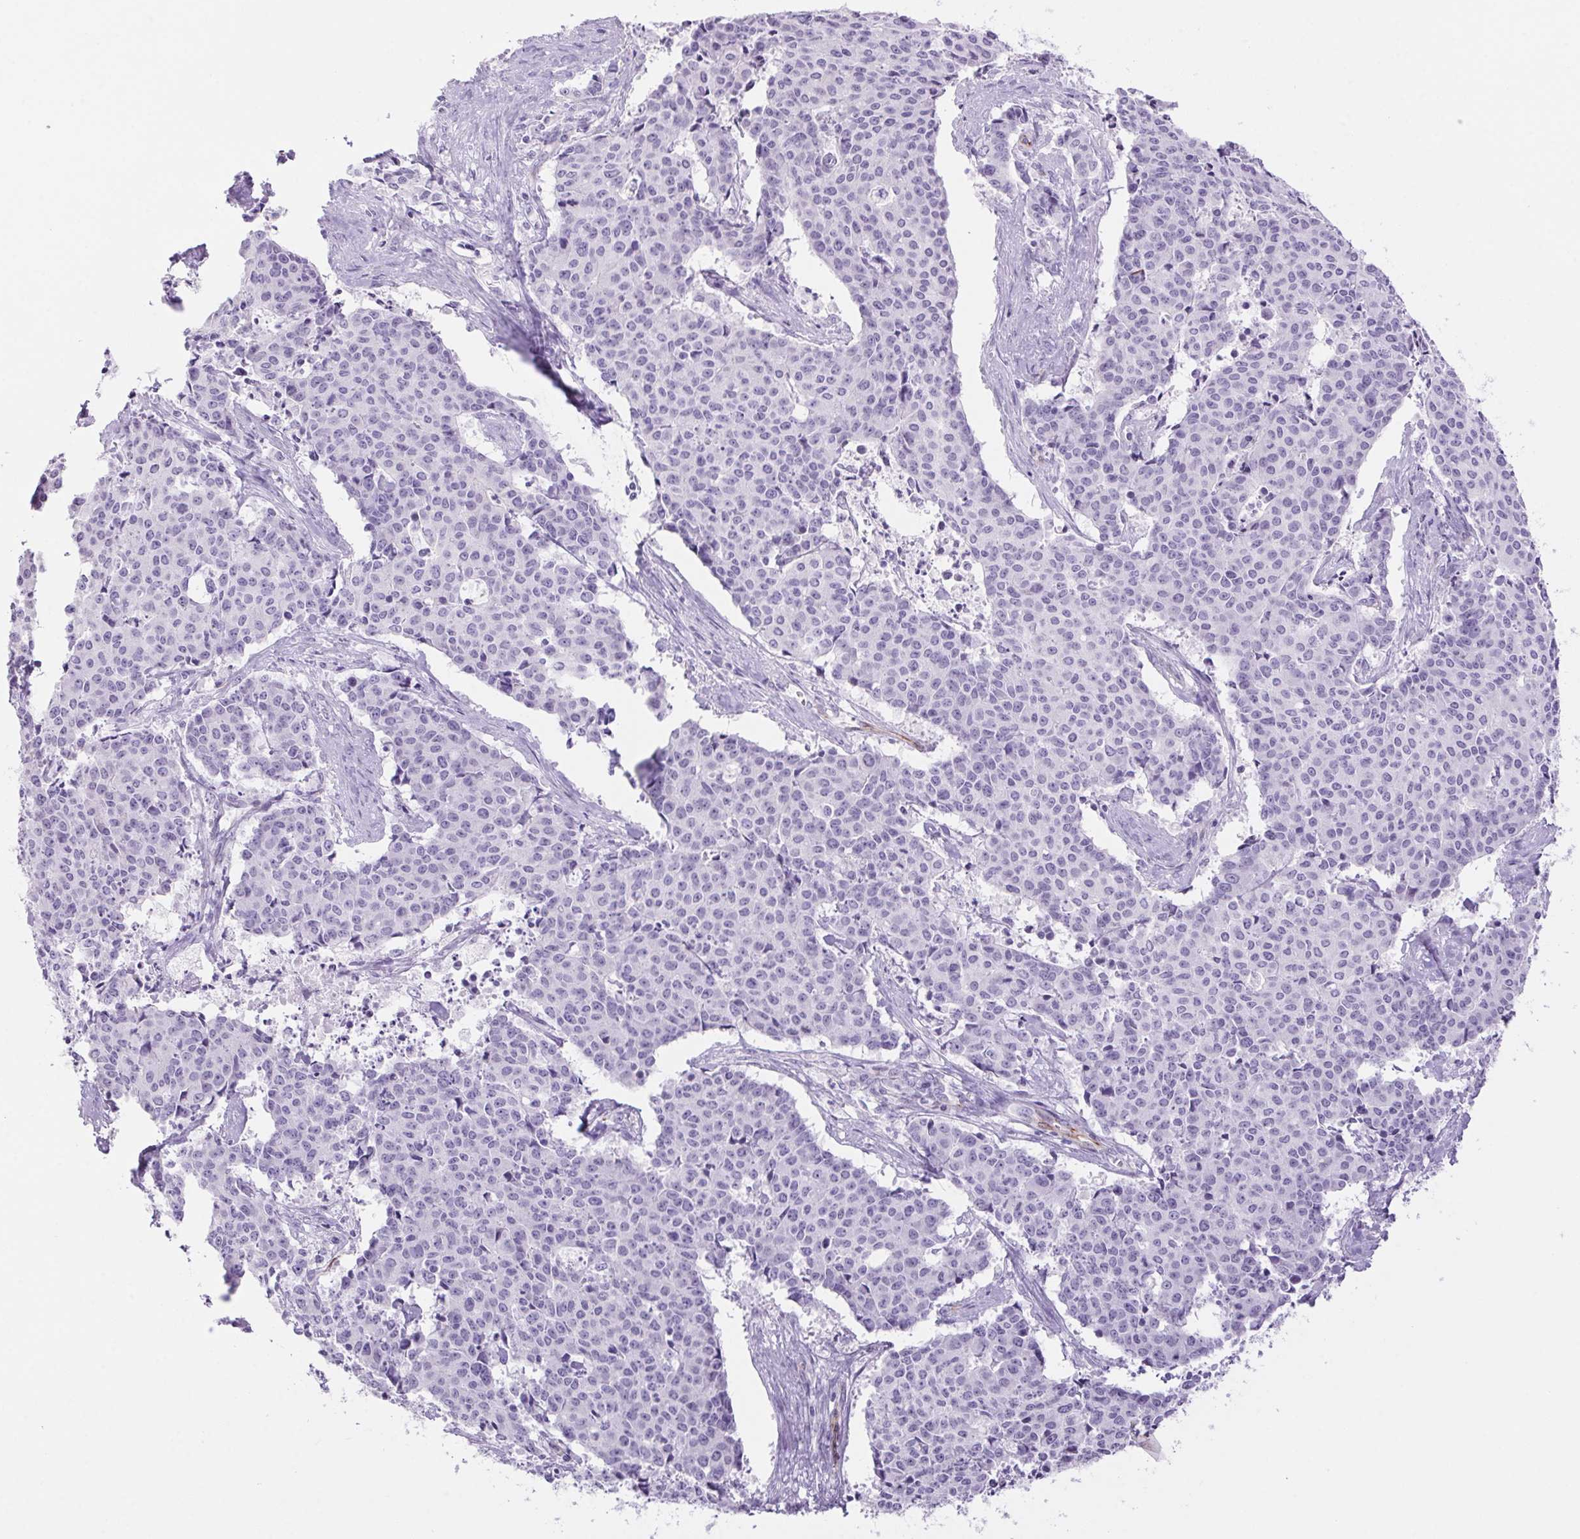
{"staining": {"intensity": "negative", "quantity": "none", "location": "none"}, "tissue": "cervical cancer", "cell_type": "Tumor cells", "image_type": "cancer", "snomed": [{"axis": "morphology", "description": "Squamous cell carcinoma, NOS"}, {"axis": "topography", "description": "Cervix"}], "caption": "IHC image of neoplastic tissue: human squamous cell carcinoma (cervical) stained with DAB (3,3'-diaminobenzidine) shows no significant protein positivity in tumor cells. (Immunohistochemistry, brightfield microscopy, high magnification).", "gene": "ERP27", "patient": {"sex": "female", "age": 28}}